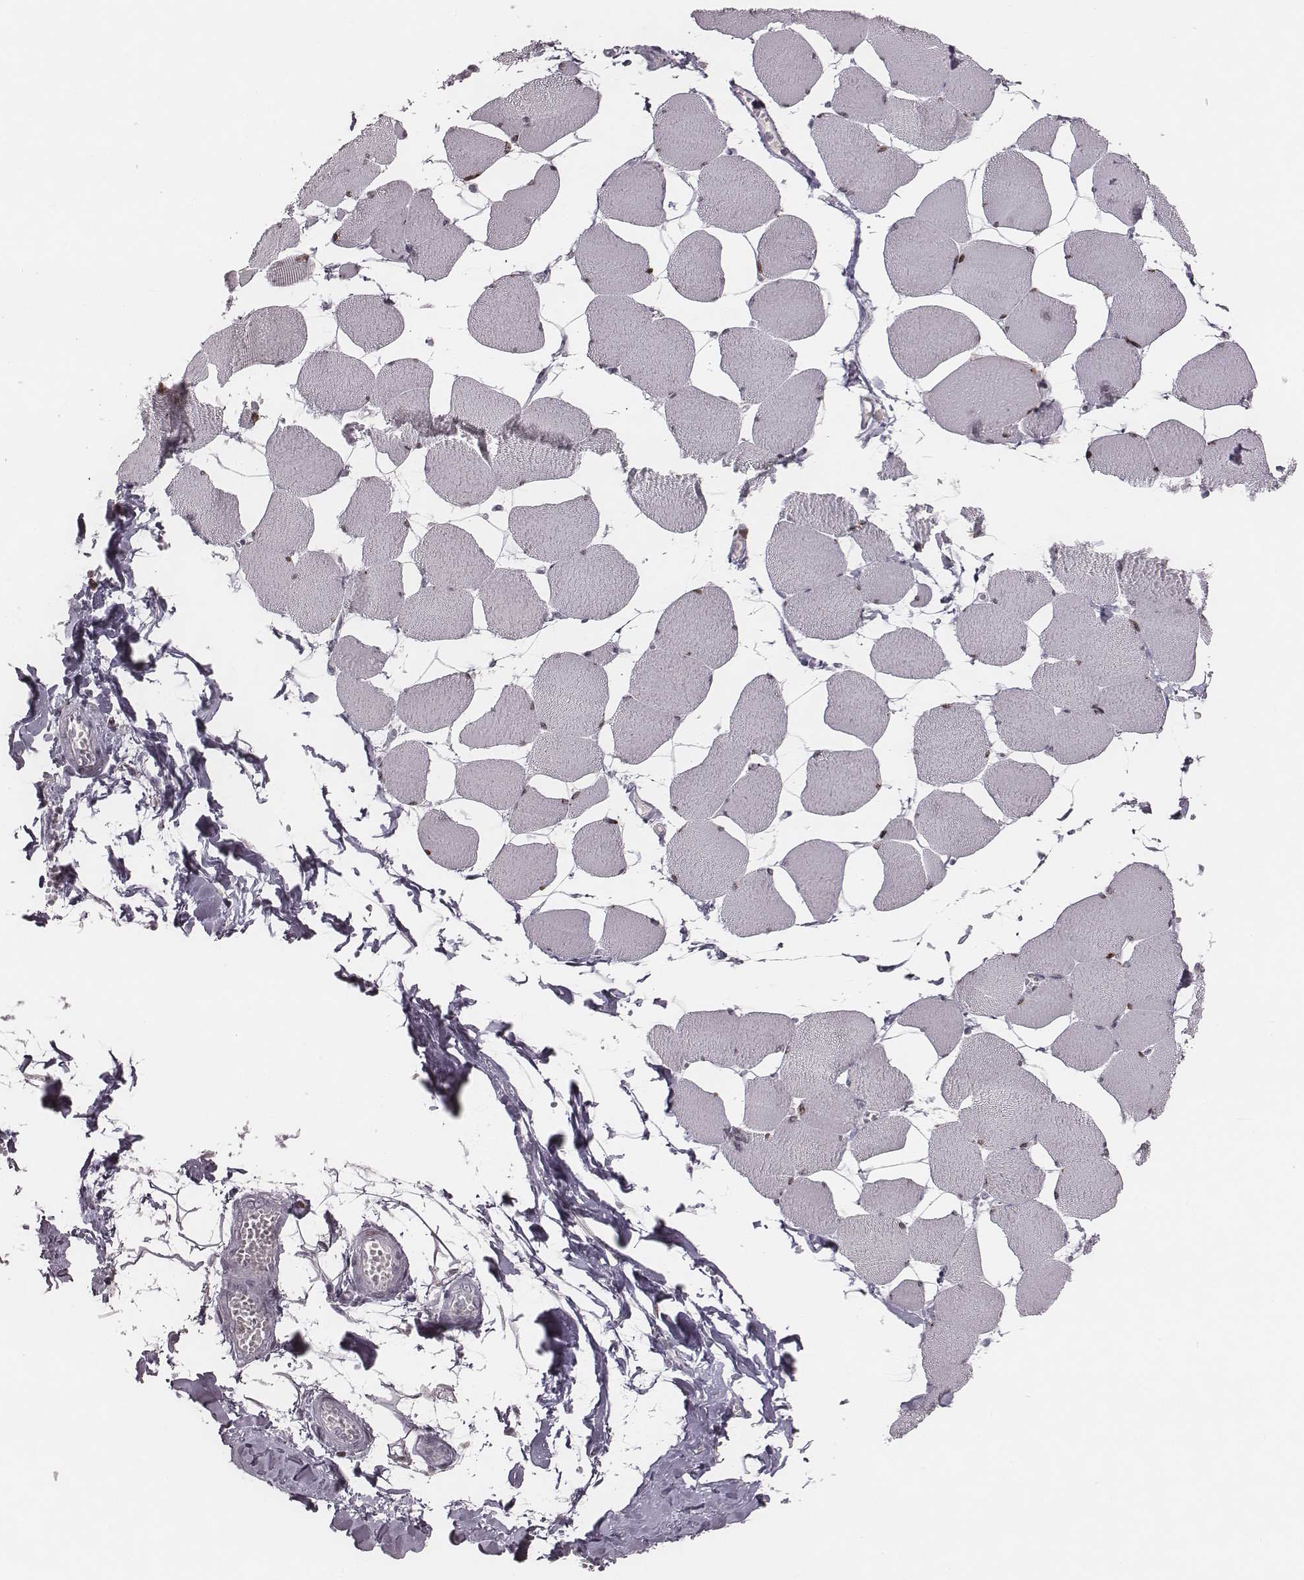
{"staining": {"intensity": "negative", "quantity": "none", "location": "none"}, "tissue": "skeletal muscle", "cell_type": "Myocytes", "image_type": "normal", "snomed": [{"axis": "morphology", "description": "Normal tissue, NOS"}, {"axis": "topography", "description": "Skeletal muscle"}], "caption": "Myocytes are negative for brown protein staining in benign skeletal muscle. (DAB (3,3'-diaminobenzidine) immunohistochemistry (IHC) visualized using brightfield microscopy, high magnification).", "gene": "NDC1", "patient": {"sex": "female", "age": 75}}